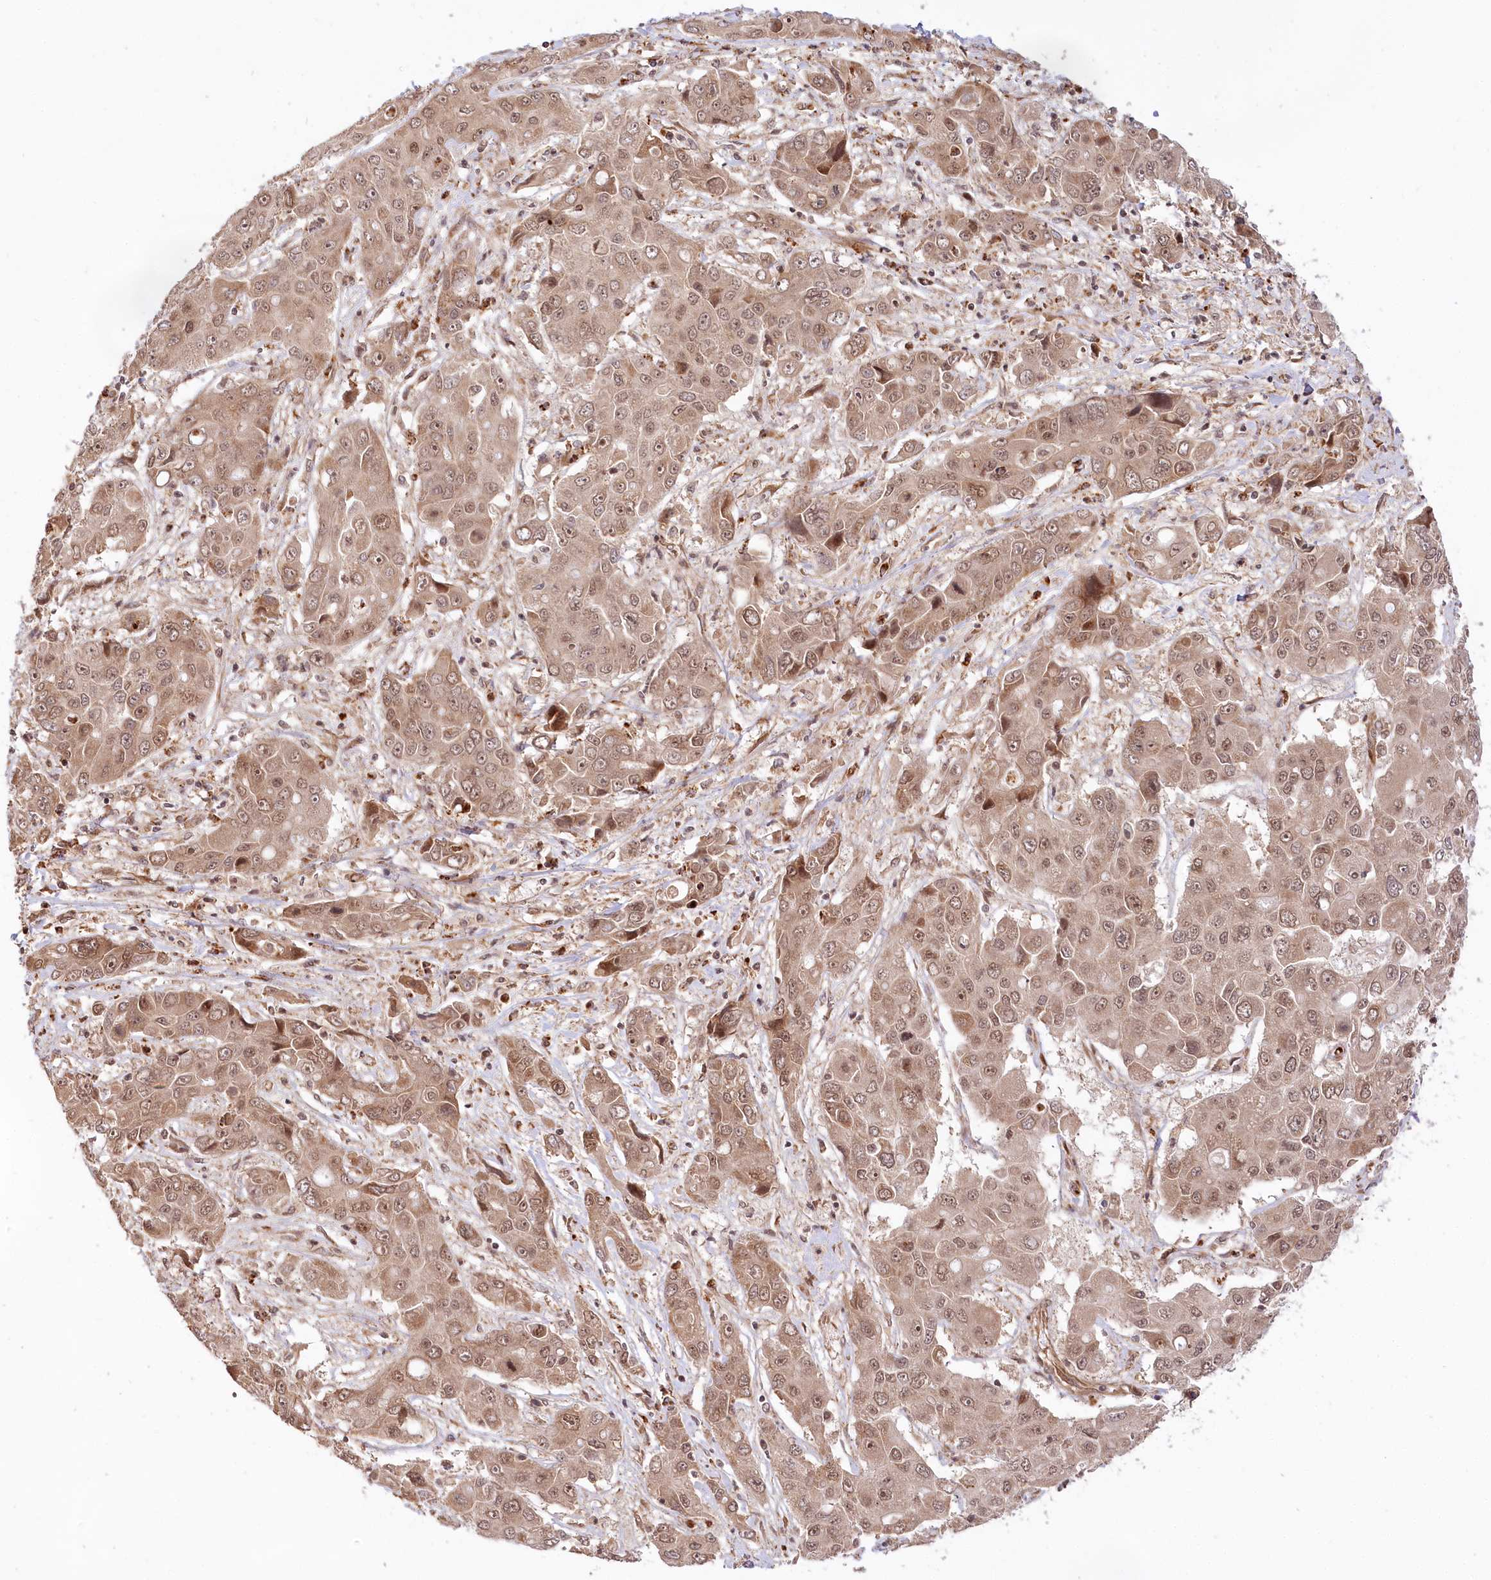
{"staining": {"intensity": "moderate", "quantity": ">75%", "location": "cytoplasmic/membranous,nuclear"}, "tissue": "liver cancer", "cell_type": "Tumor cells", "image_type": "cancer", "snomed": [{"axis": "morphology", "description": "Cholangiocarcinoma"}, {"axis": "topography", "description": "Liver"}], "caption": "A histopathology image of human liver cholangiocarcinoma stained for a protein demonstrates moderate cytoplasmic/membranous and nuclear brown staining in tumor cells. The staining was performed using DAB to visualize the protein expression in brown, while the nuclei were stained in blue with hematoxylin (Magnification: 20x).", "gene": "CEP70", "patient": {"sex": "male", "age": 67}}